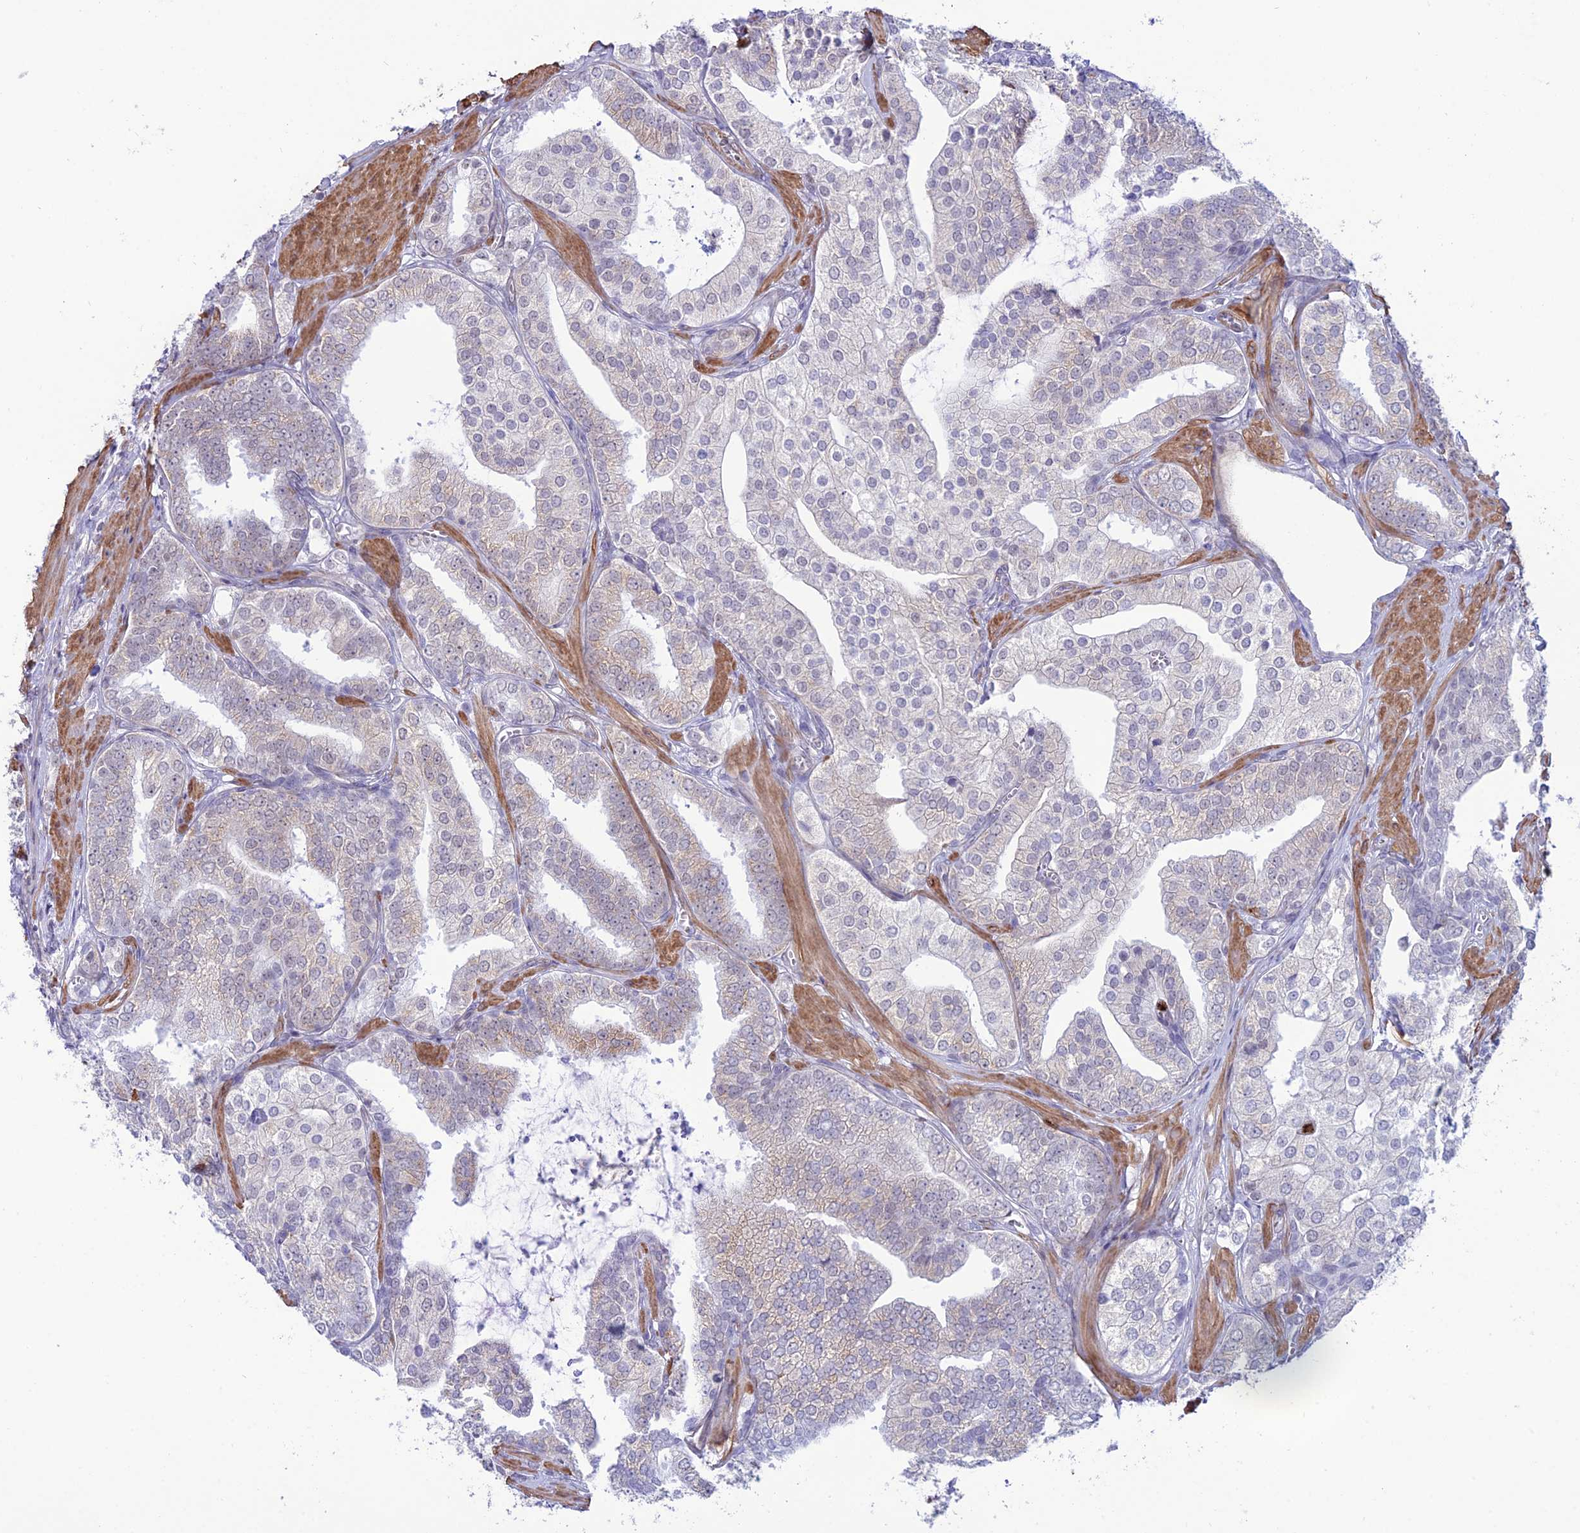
{"staining": {"intensity": "negative", "quantity": "none", "location": "none"}, "tissue": "prostate cancer", "cell_type": "Tumor cells", "image_type": "cancer", "snomed": [{"axis": "morphology", "description": "Adenocarcinoma, High grade"}, {"axis": "topography", "description": "Prostate"}], "caption": "Tumor cells are negative for protein expression in human adenocarcinoma (high-grade) (prostate).", "gene": "COL6A6", "patient": {"sex": "male", "age": 50}}